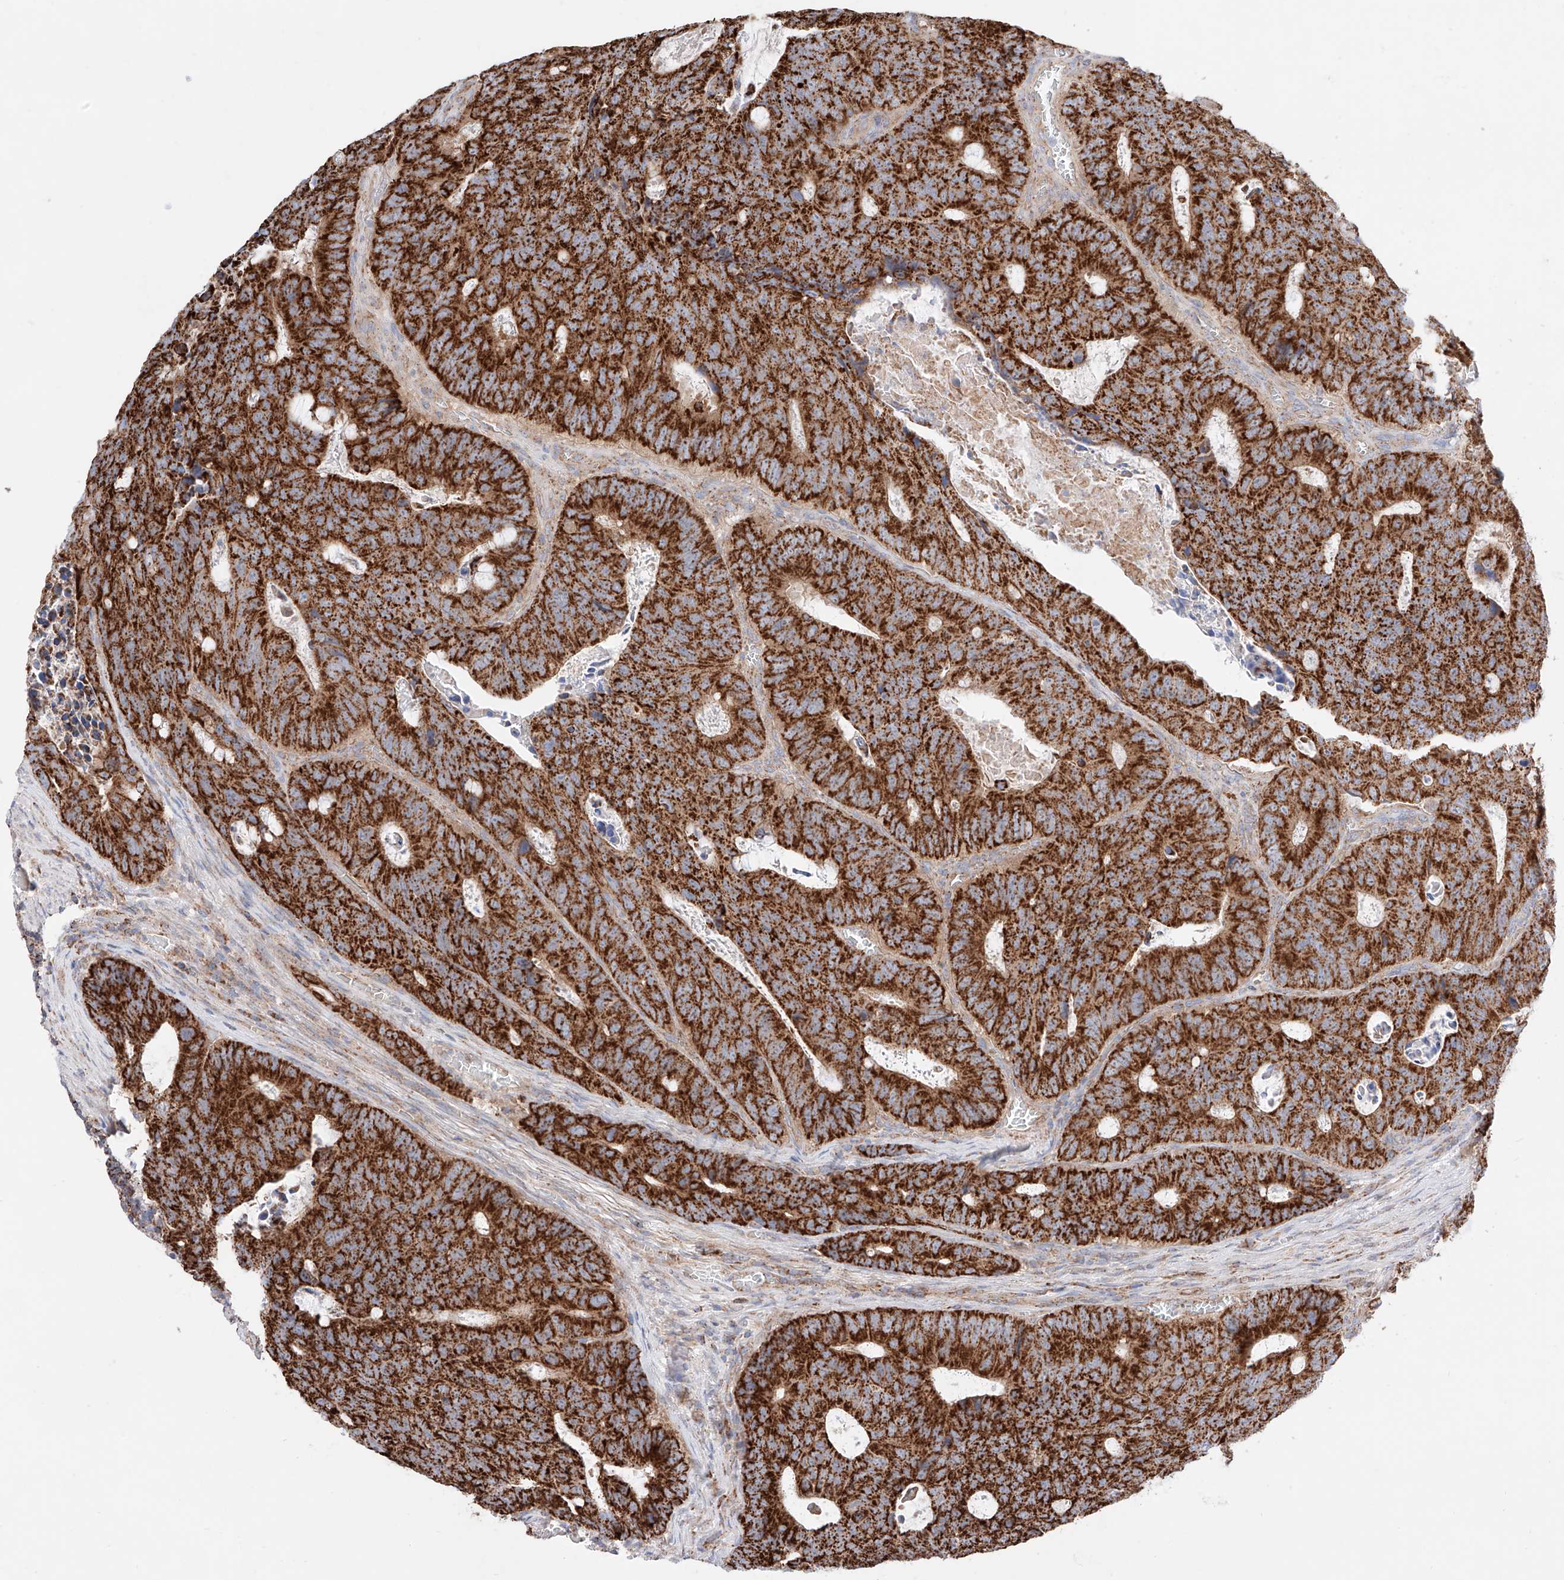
{"staining": {"intensity": "strong", "quantity": ">75%", "location": "cytoplasmic/membranous"}, "tissue": "colorectal cancer", "cell_type": "Tumor cells", "image_type": "cancer", "snomed": [{"axis": "morphology", "description": "Adenocarcinoma, NOS"}, {"axis": "topography", "description": "Colon"}], "caption": "This is an image of IHC staining of adenocarcinoma (colorectal), which shows strong staining in the cytoplasmic/membranous of tumor cells.", "gene": "KTI12", "patient": {"sex": "male", "age": 87}}